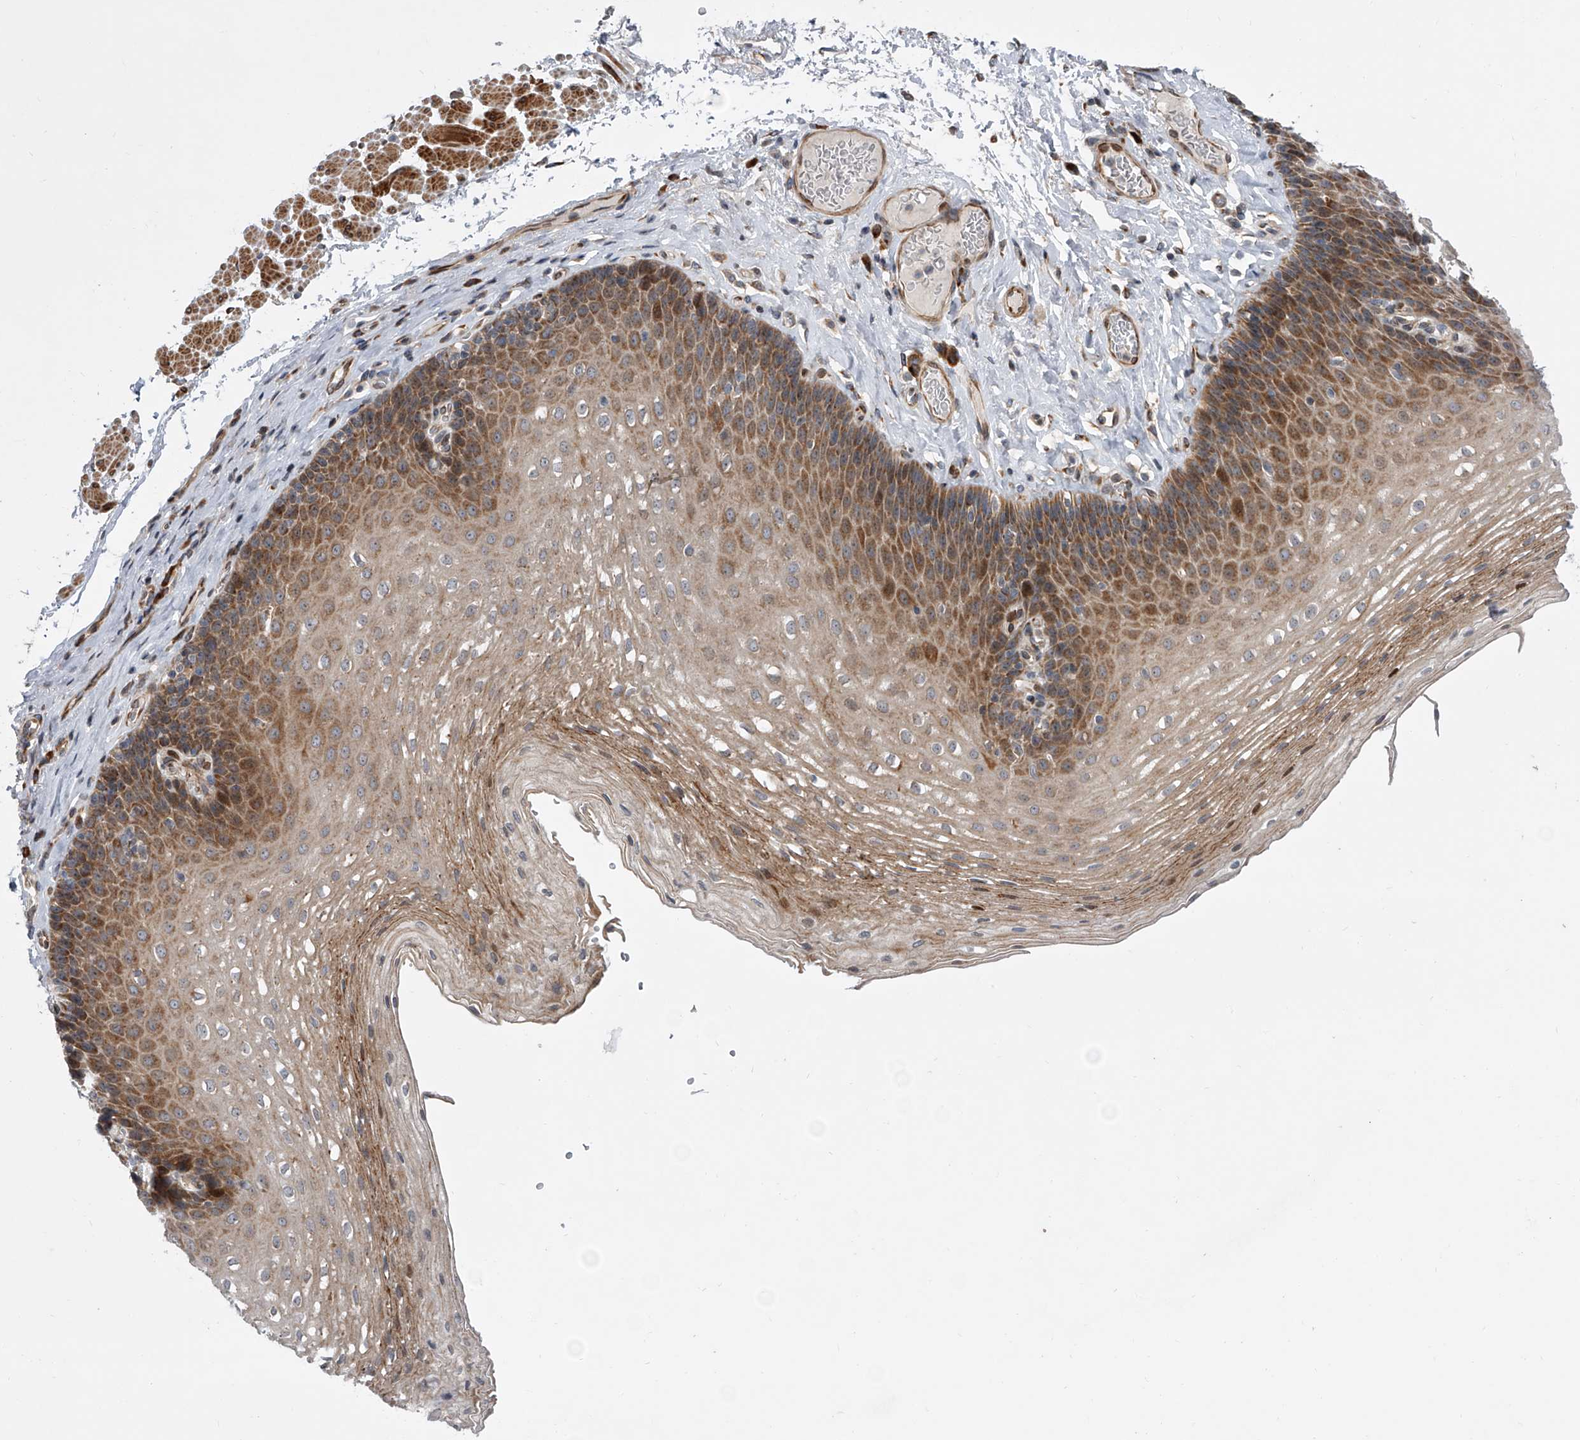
{"staining": {"intensity": "moderate", "quantity": "25%-75%", "location": "cytoplasmic/membranous"}, "tissue": "esophagus", "cell_type": "Squamous epithelial cells", "image_type": "normal", "snomed": [{"axis": "morphology", "description": "Normal tissue, NOS"}, {"axis": "topography", "description": "Esophagus"}], "caption": "Squamous epithelial cells reveal moderate cytoplasmic/membranous expression in about 25%-75% of cells in benign esophagus.", "gene": "DLGAP2", "patient": {"sex": "female", "age": 66}}